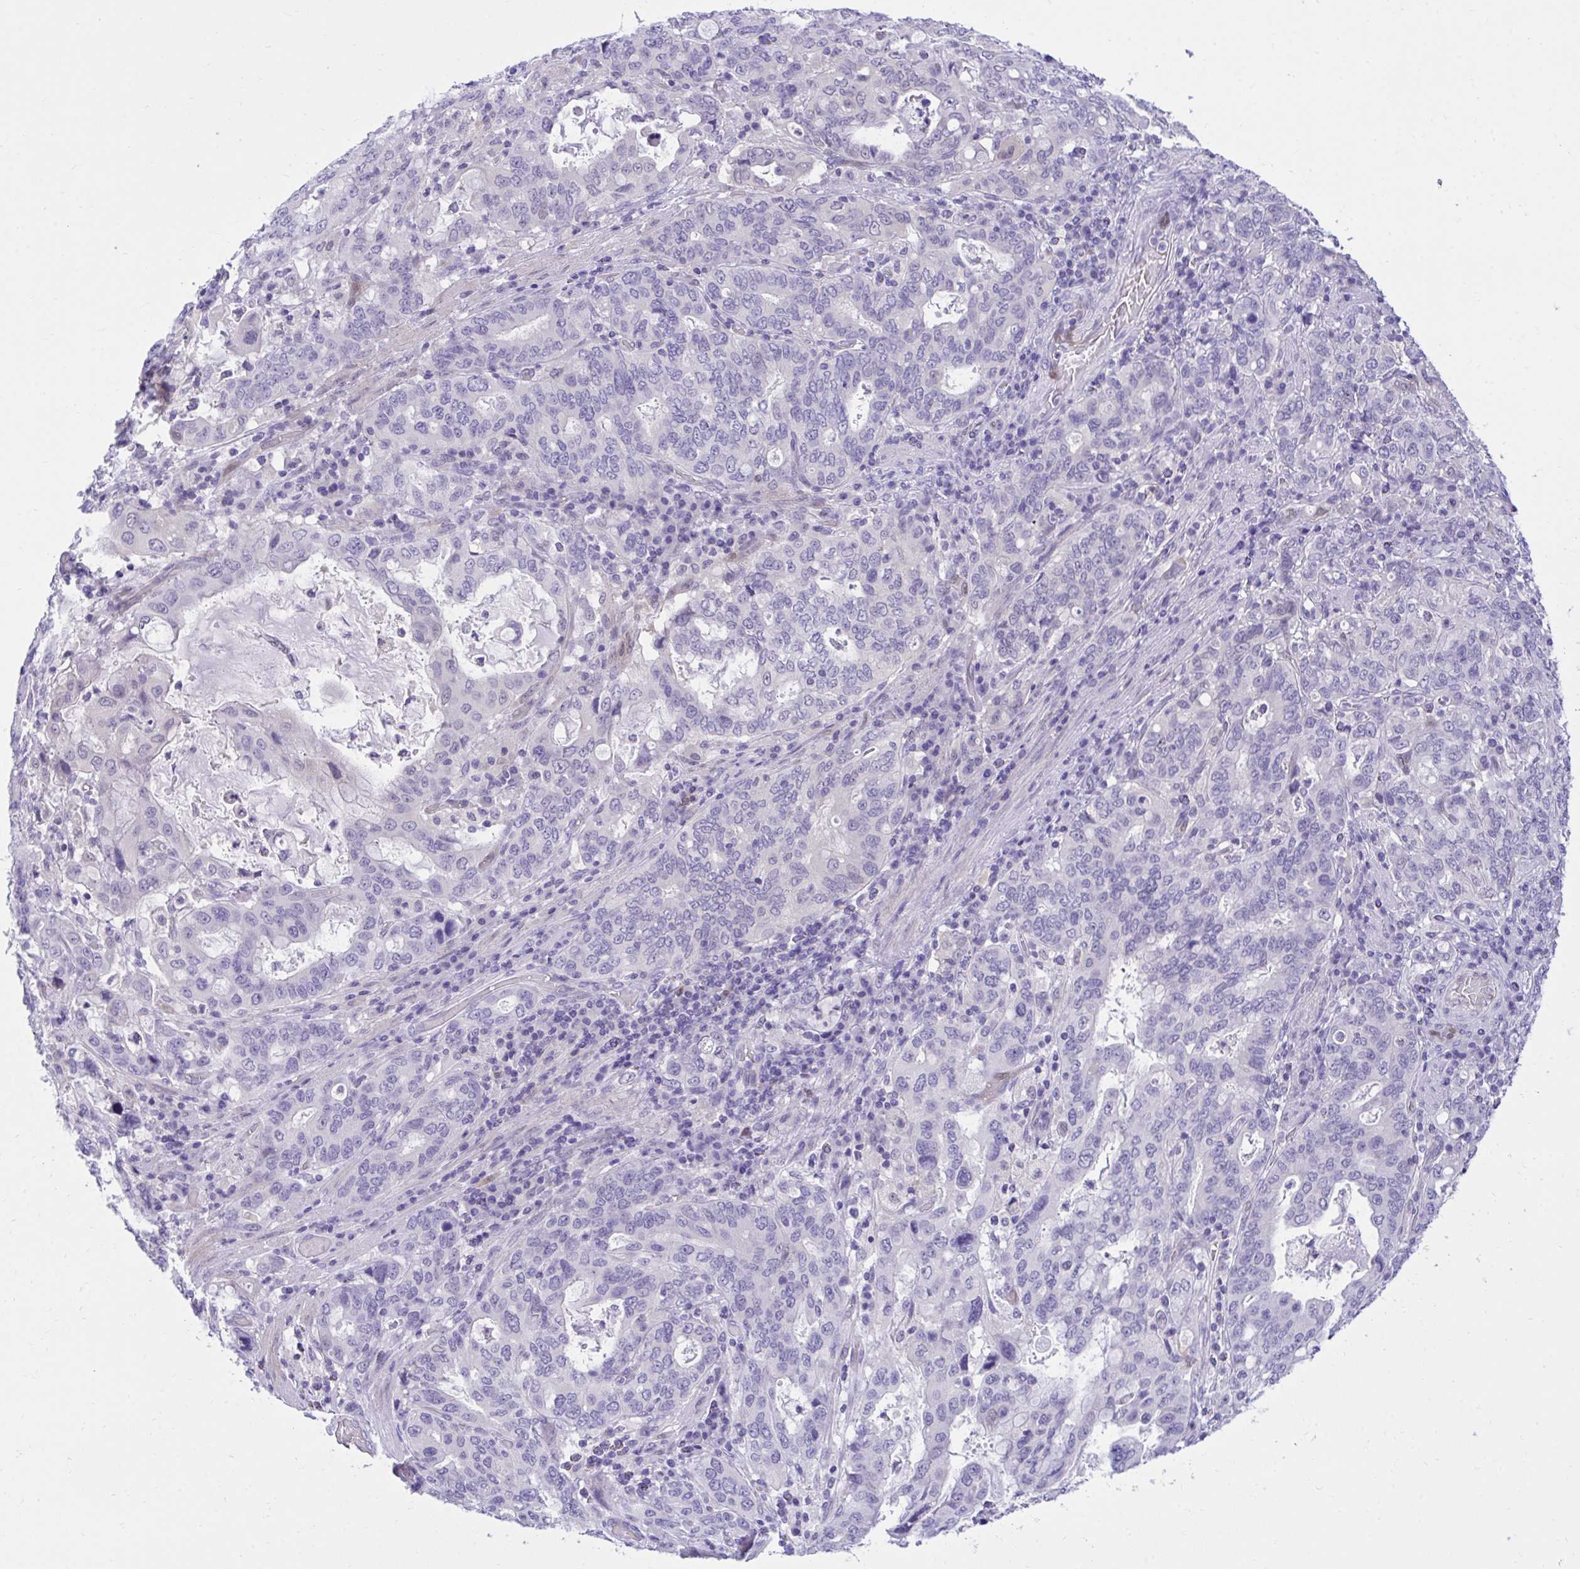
{"staining": {"intensity": "negative", "quantity": "none", "location": "none"}, "tissue": "stomach cancer", "cell_type": "Tumor cells", "image_type": "cancer", "snomed": [{"axis": "morphology", "description": "Adenocarcinoma, NOS"}, {"axis": "topography", "description": "Stomach, upper"}, {"axis": "topography", "description": "Stomach"}], "caption": "Stomach adenocarcinoma stained for a protein using immunohistochemistry demonstrates no staining tumor cells.", "gene": "PGM2L1", "patient": {"sex": "male", "age": 62}}